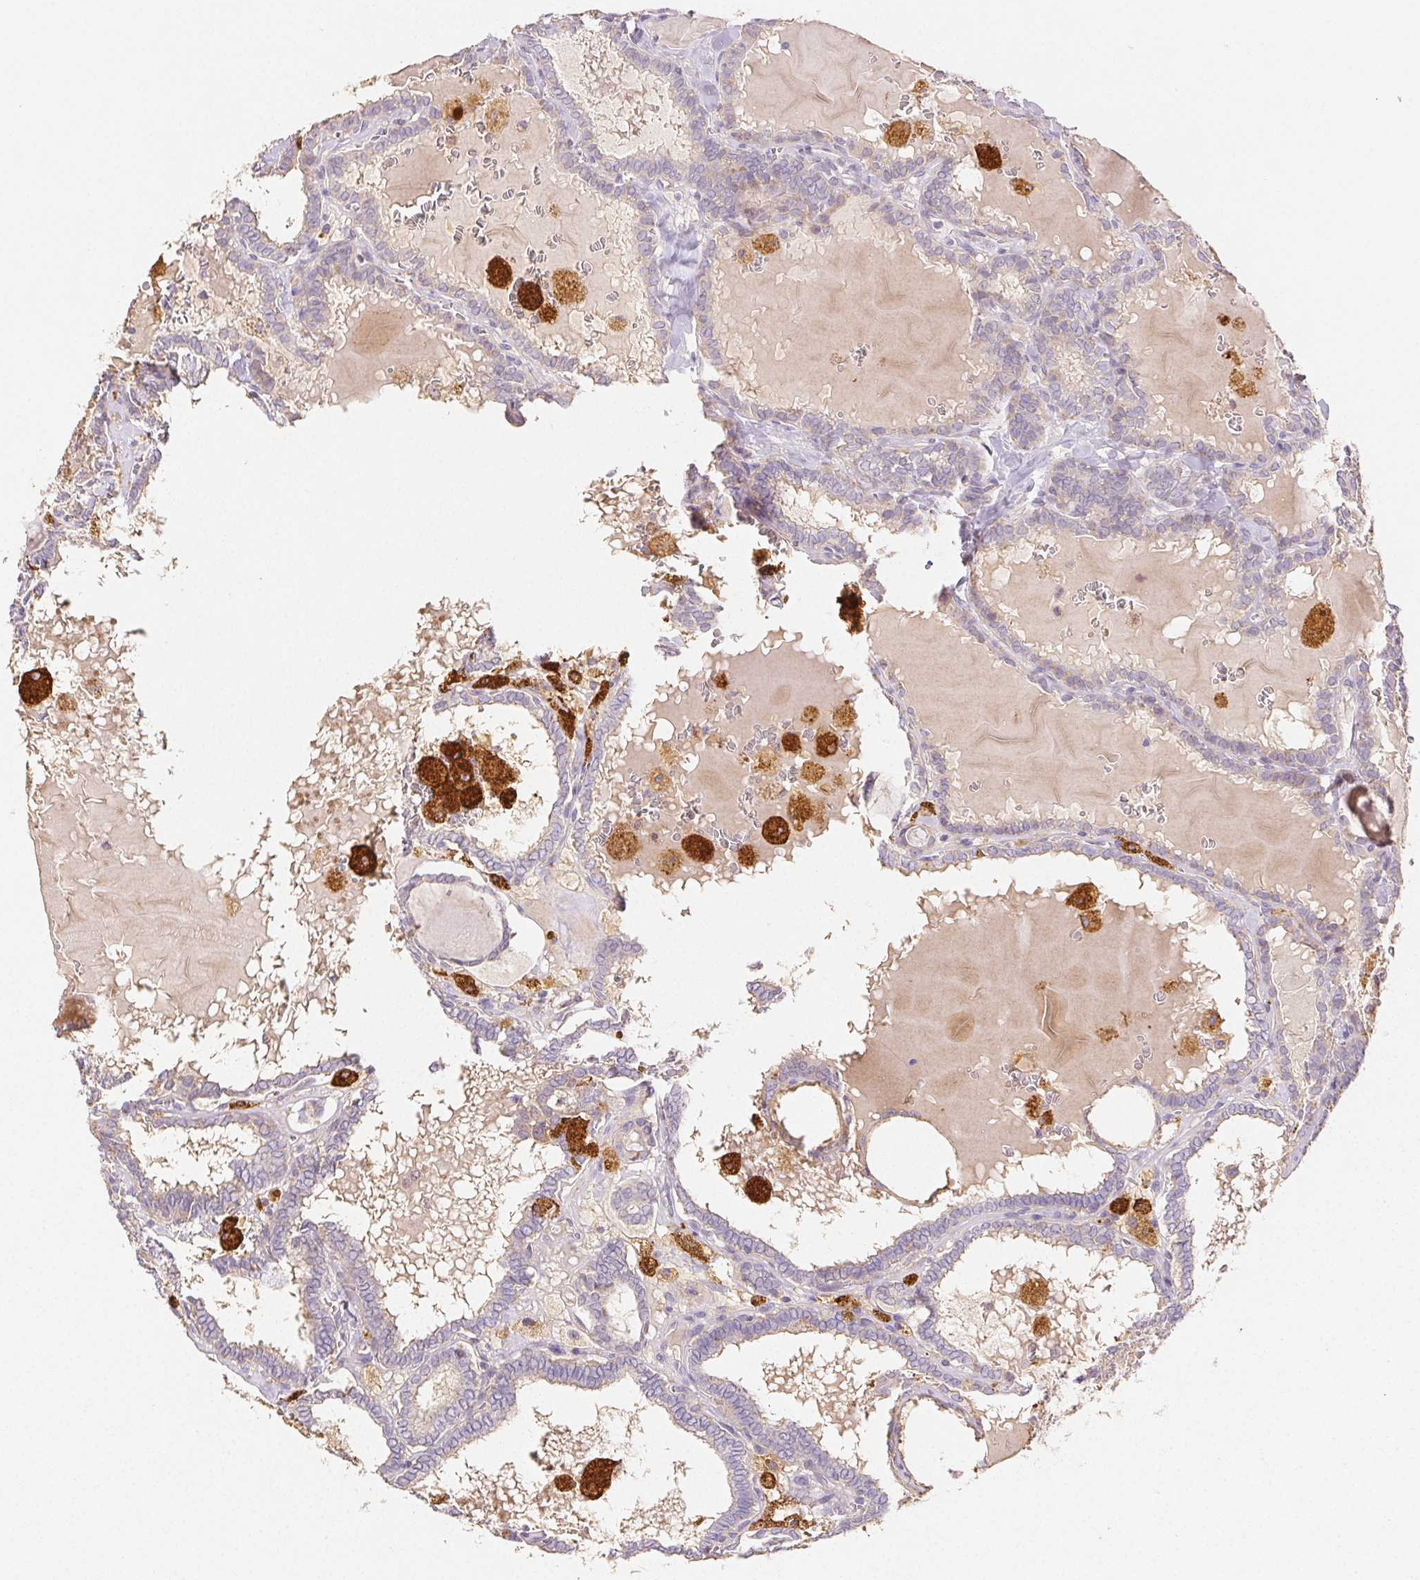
{"staining": {"intensity": "negative", "quantity": "none", "location": "none"}, "tissue": "thyroid cancer", "cell_type": "Tumor cells", "image_type": "cancer", "snomed": [{"axis": "morphology", "description": "Papillary adenocarcinoma, NOS"}, {"axis": "topography", "description": "Thyroid gland"}], "caption": "The histopathology image displays no significant expression in tumor cells of papillary adenocarcinoma (thyroid). (Brightfield microscopy of DAB IHC at high magnification).", "gene": "ACVR1B", "patient": {"sex": "female", "age": 39}}